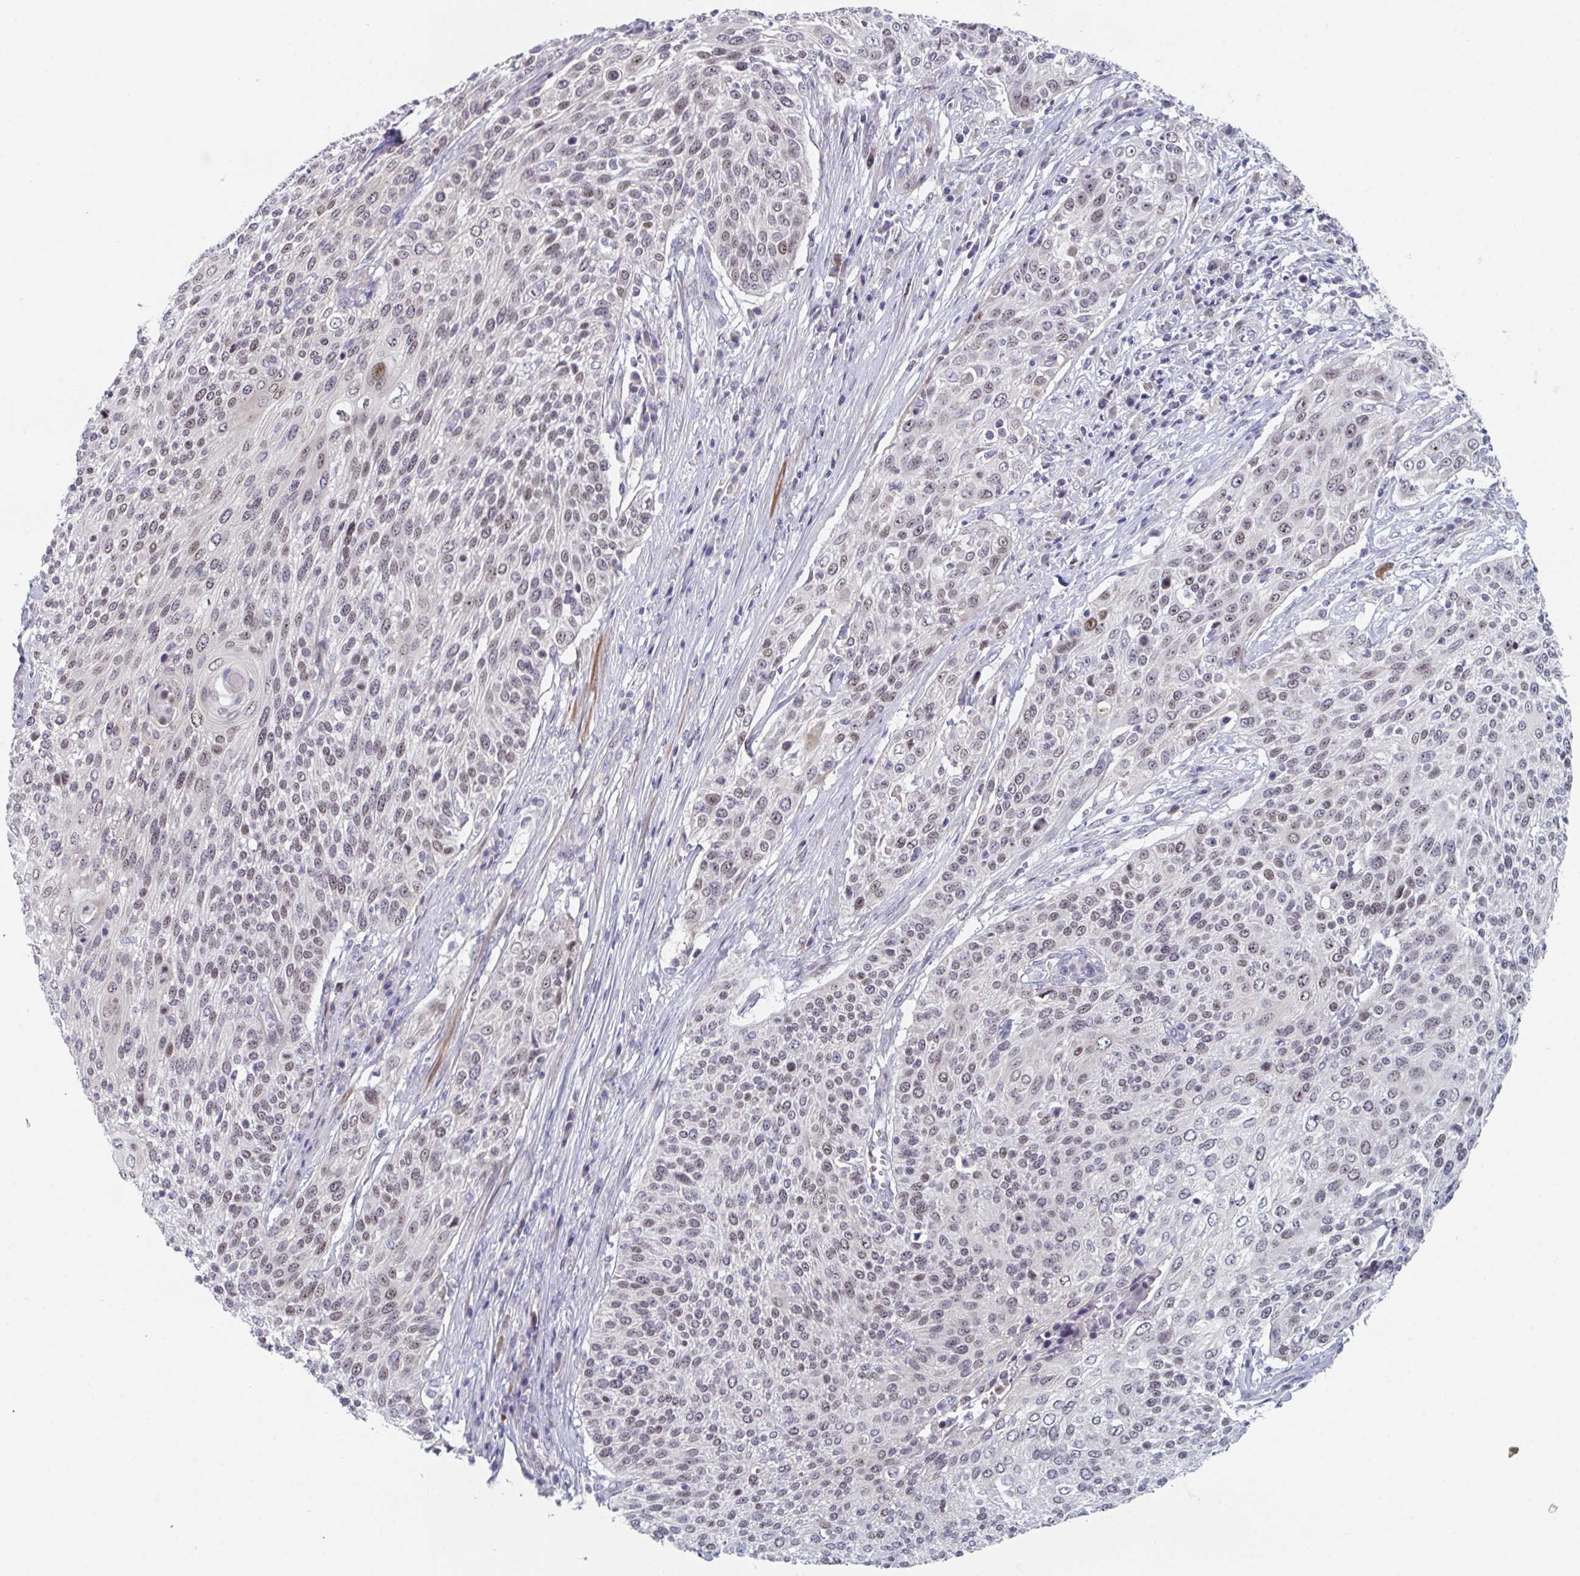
{"staining": {"intensity": "weak", "quantity": ">75%", "location": "nuclear"}, "tissue": "cervical cancer", "cell_type": "Tumor cells", "image_type": "cancer", "snomed": [{"axis": "morphology", "description": "Squamous cell carcinoma, NOS"}, {"axis": "topography", "description": "Cervix"}], "caption": "Cervical squamous cell carcinoma was stained to show a protein in brown. There is low levels of weak nuclear staining in approximately >75% of tumor cells.", "gene": "CENPT", "patient": {"sex": "female", "age": 31}}